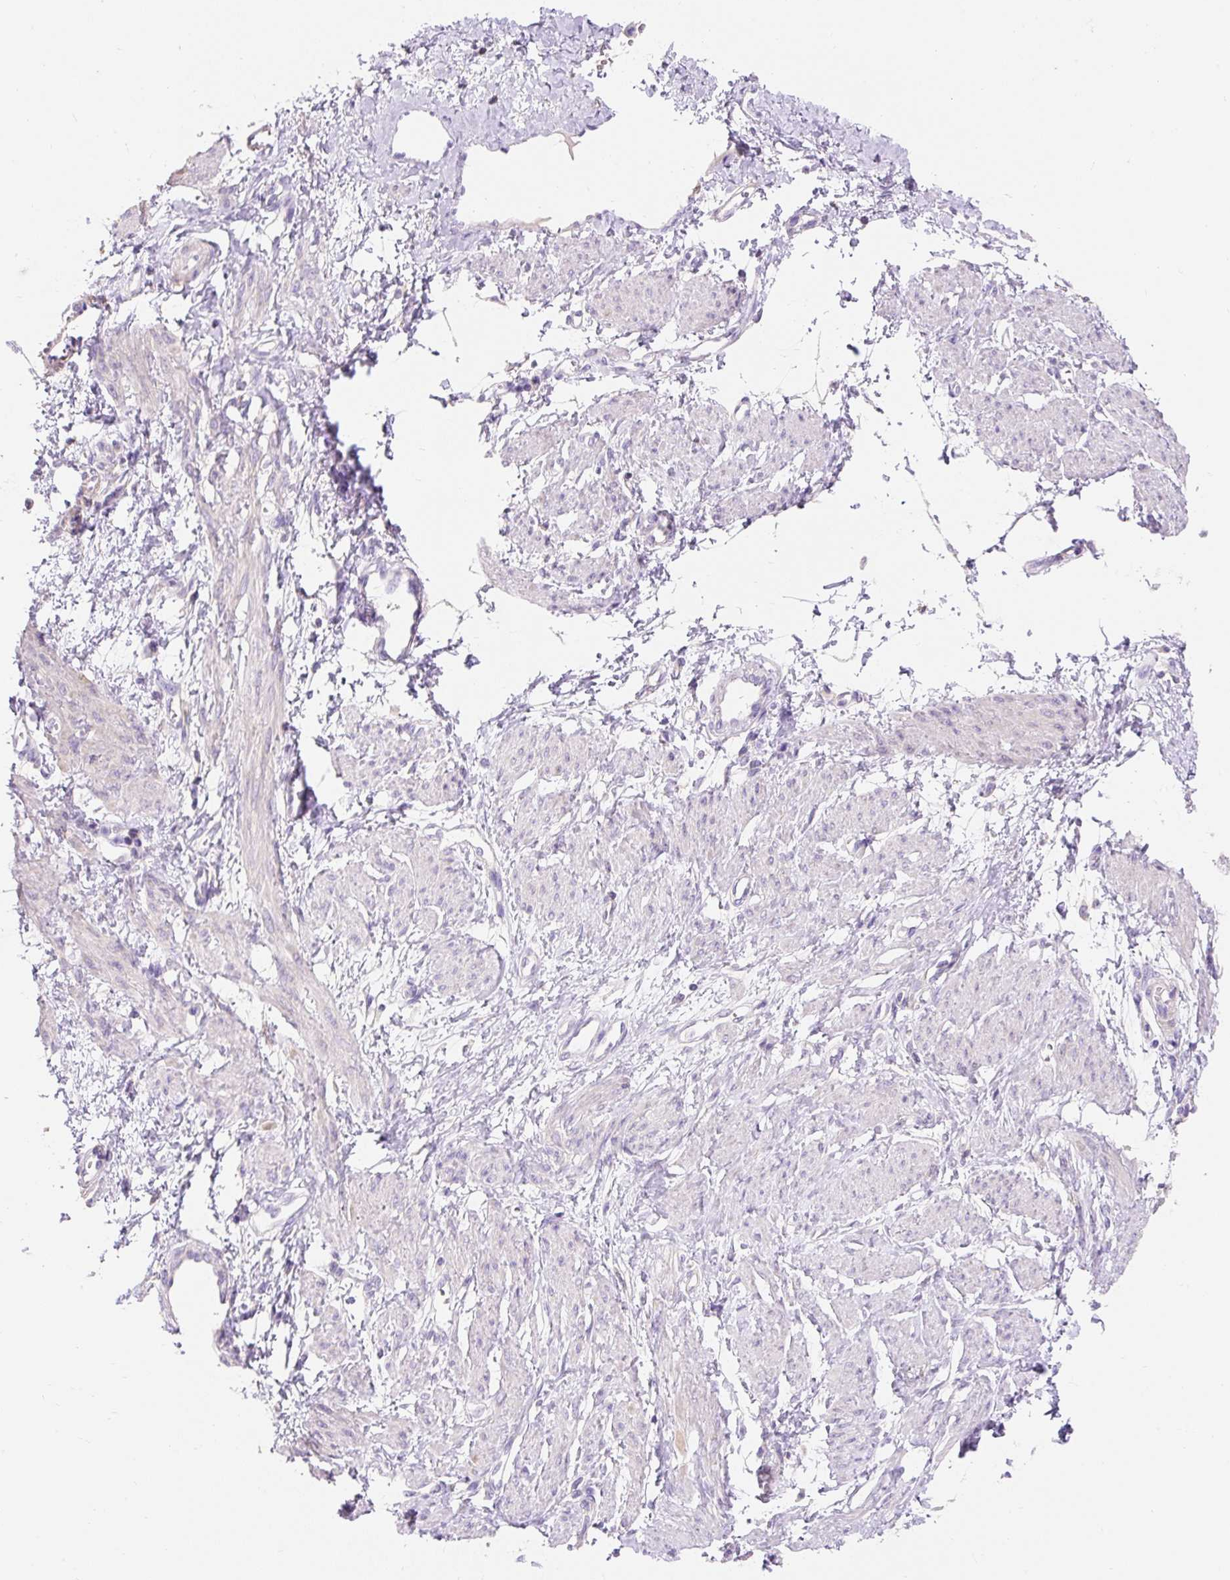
{"staining": {"intensity": "negative", "quantity": "none", "location": "none"}, "tissue": "smooth muscle", "cell_type": "Smooth muscle cells", "image_type": "normal", "snomed": [{"axis": "morphology", "description": "Normal tissue, NOS"}, {"axis": "topography", "description": "Smooth muscle"}, {"axis": "topography", "description": "Uterus"}], "caption": "This micrograph is of benign smooth muscle stained with IHC to label a protein in brown with the nuclei are counter-stained blue. There is no positivity in smooth muscle cells.", "gene": "PMAIP1", "patient": {"sex": "female", "age": 39}}